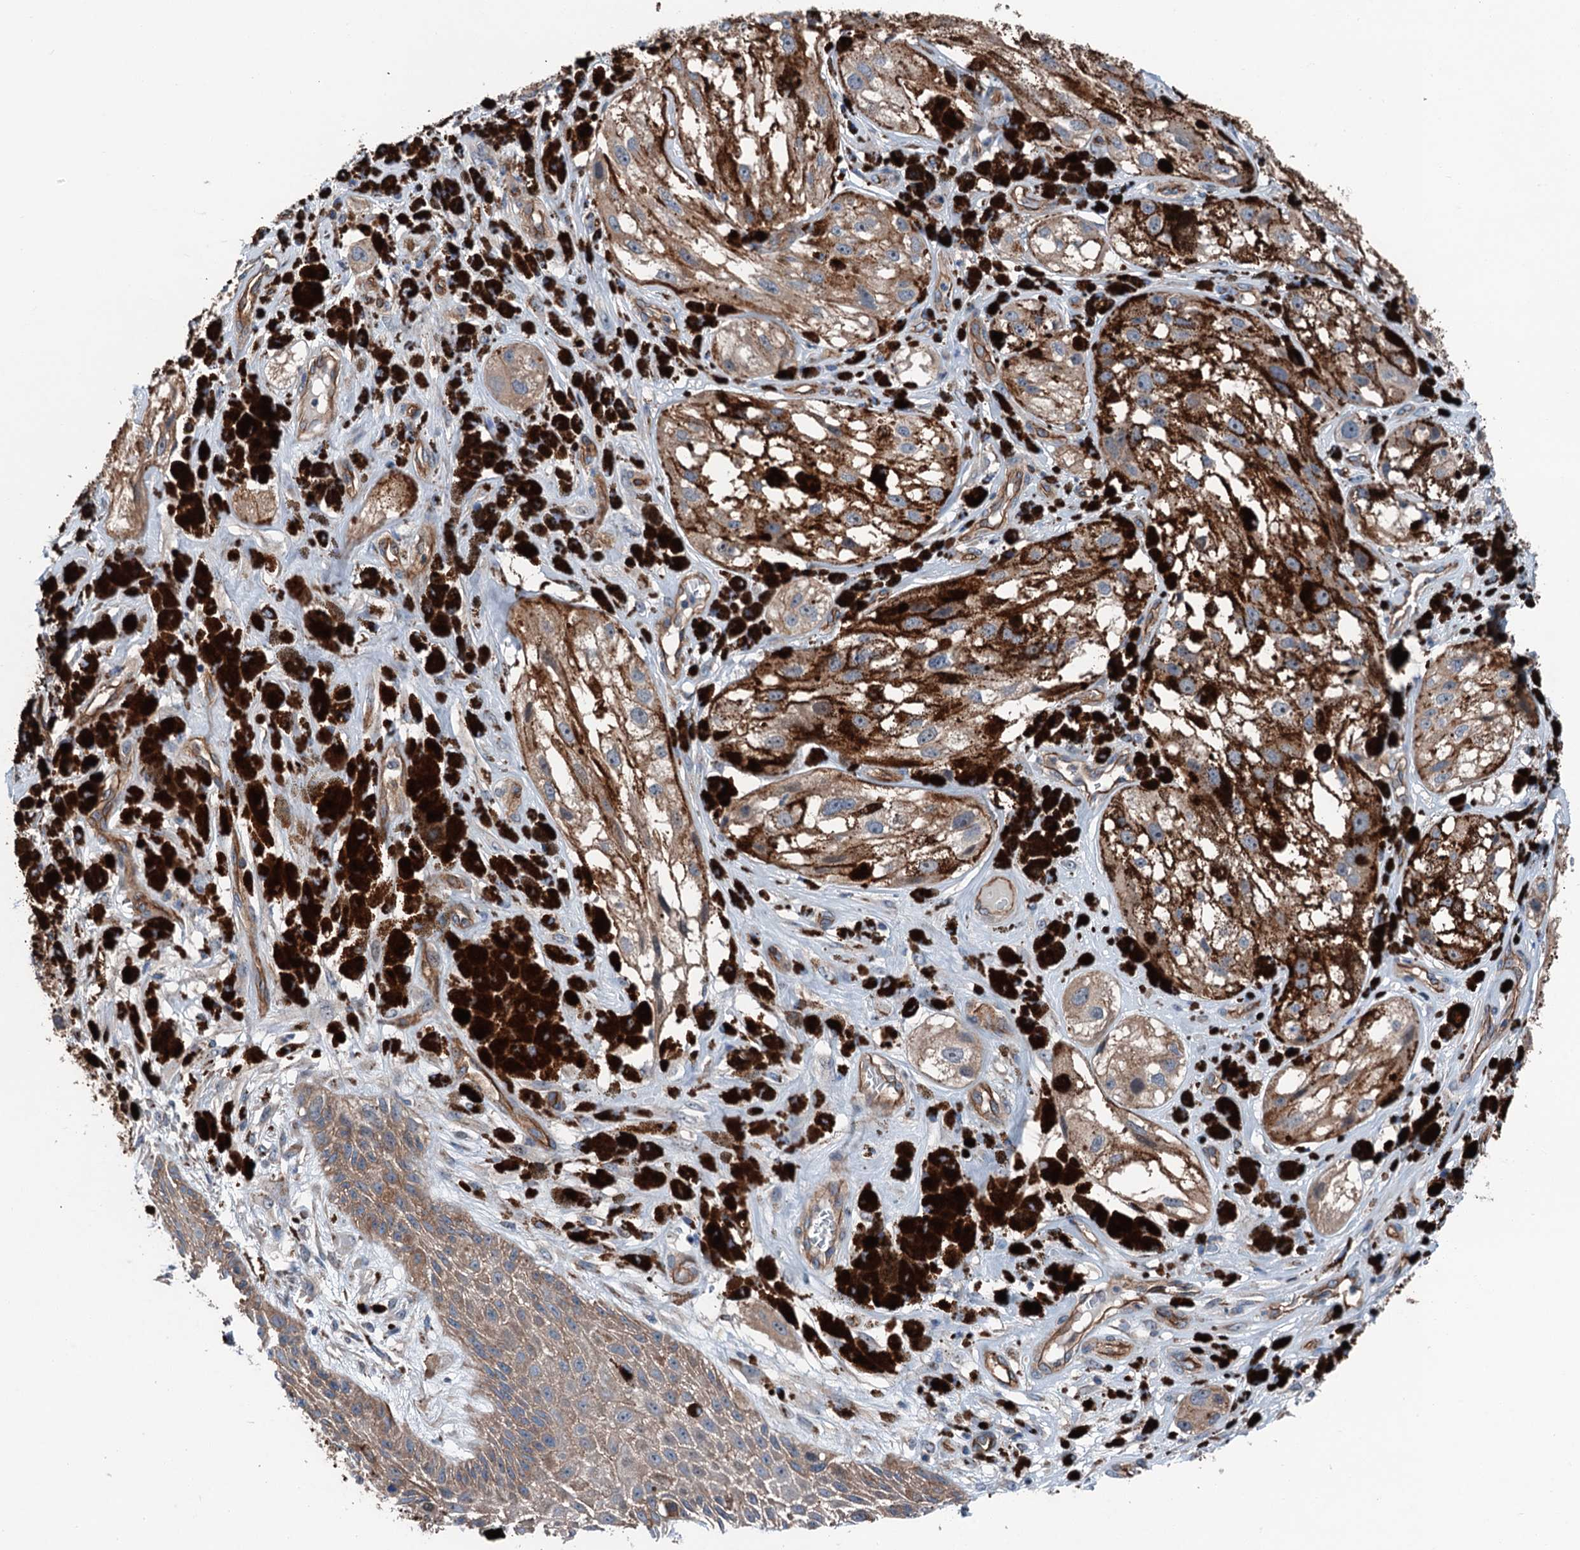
{"staining": {"intensity": "weak", "quantity": ">75%", "location": "cytoplasmic/membranous"}, "tissue": "melanoma", "cell_type": "Tumor cells", "image_type": "cancer", "snomed": [{"axis": "morphology", "description": "Malignant melanoma, NOS"}, {"axis": "topography", "description": "Skin"}], "caption": "Tumor cells display low levels of weak cytoplasmic/membranous positivity in about >75% of cells in human melanoma.", "gene": "NMRAL1", "patient": {"sex": "male", "age": 88}}